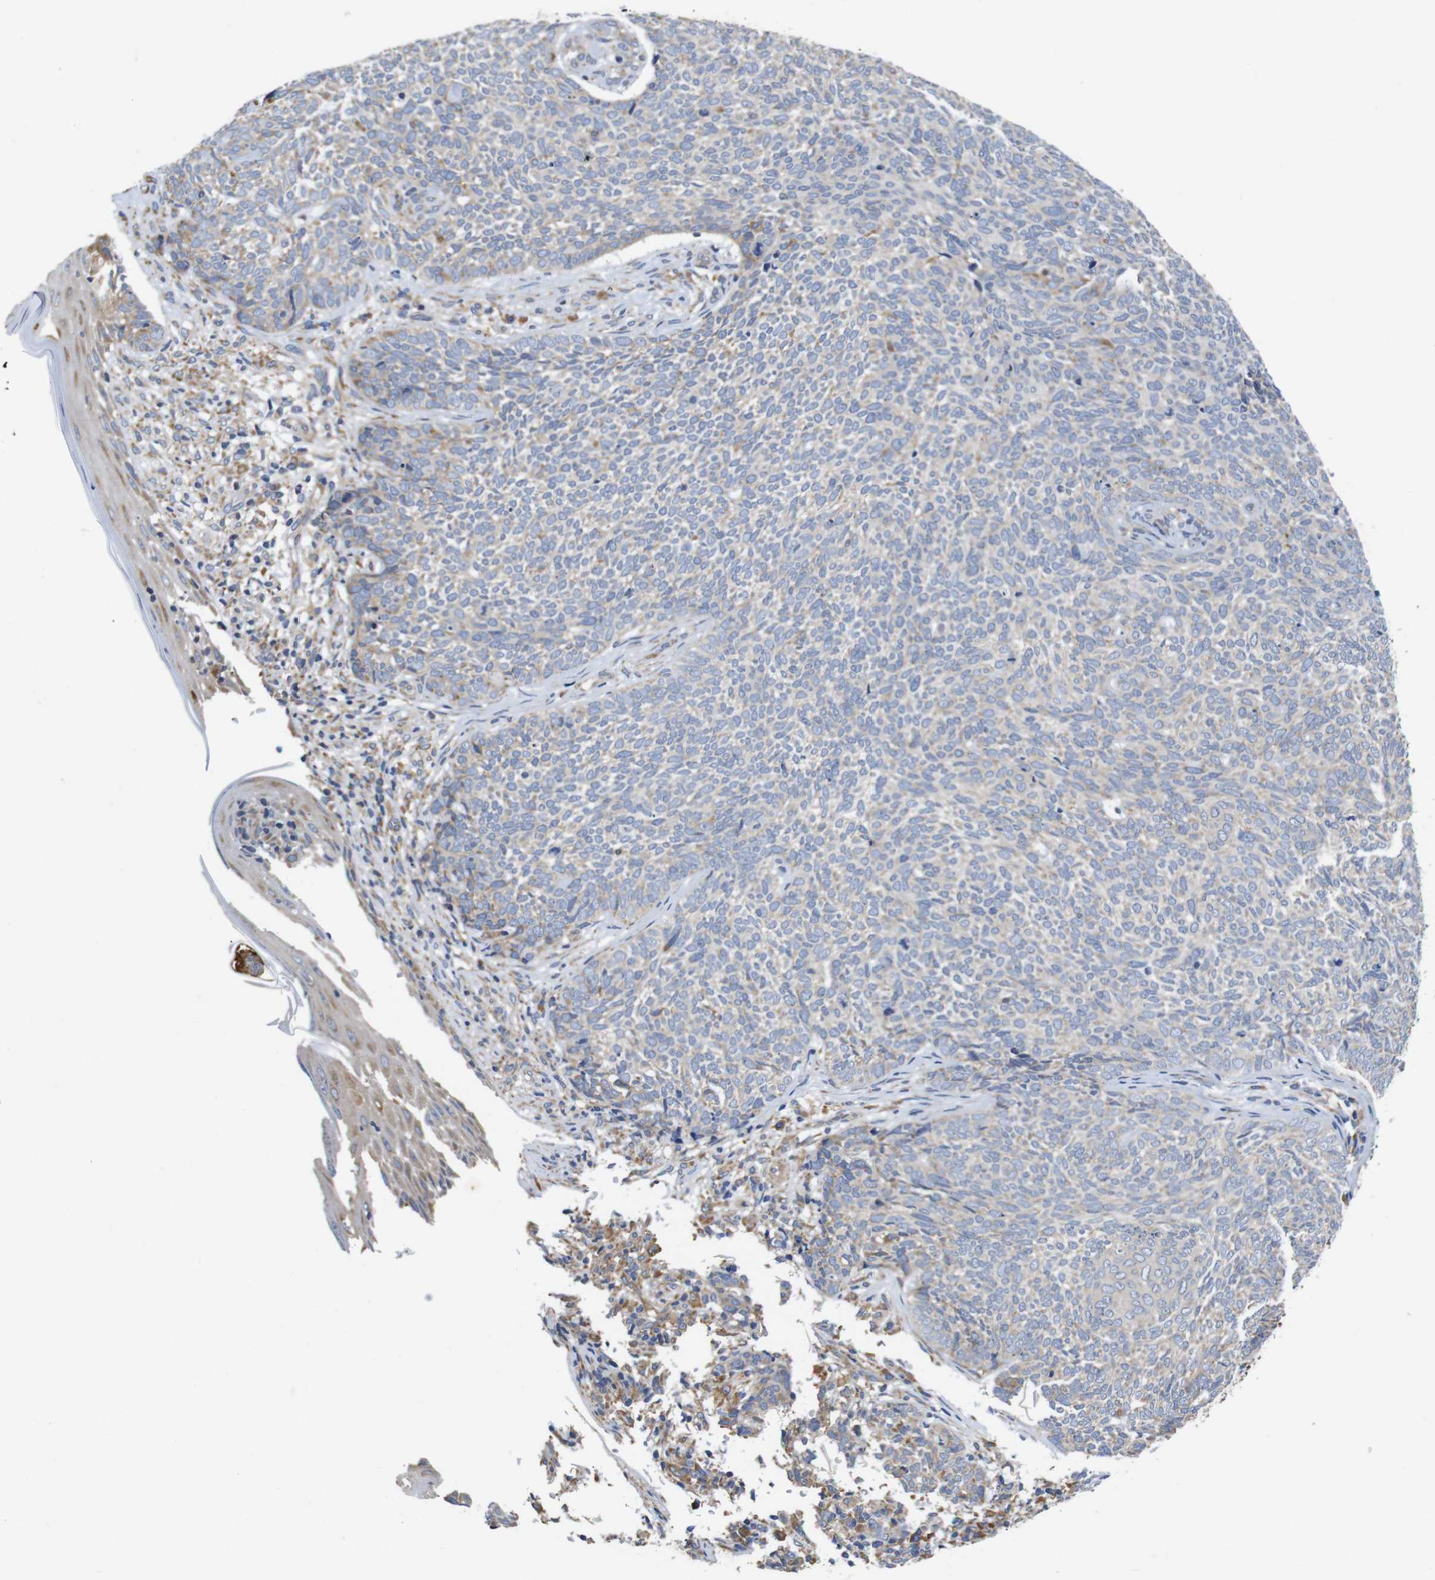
{"staining": {"intensity": "weak", "quantity": "25%-75%", "location": "cytoplasmic/membranous"}, "tissue": "skin cancer", "cell_type": "Tumor cells", "image_type": "cancer", "snomed": [{"axis": "morphology", "description": "Basal cell carcinoma"}, {"axis": "topography", "description": "Skin"}], "caption": "Immunohistochemistry image of human basal cell carcinoma (skin) stained for a protein (brown), which shows low levels of weak cytoplasmic/membranous expression in approximately 25%-75% of tumor cells.", "gene": "MARCHF7", "patient": {"sex": "female", "age": 84}}